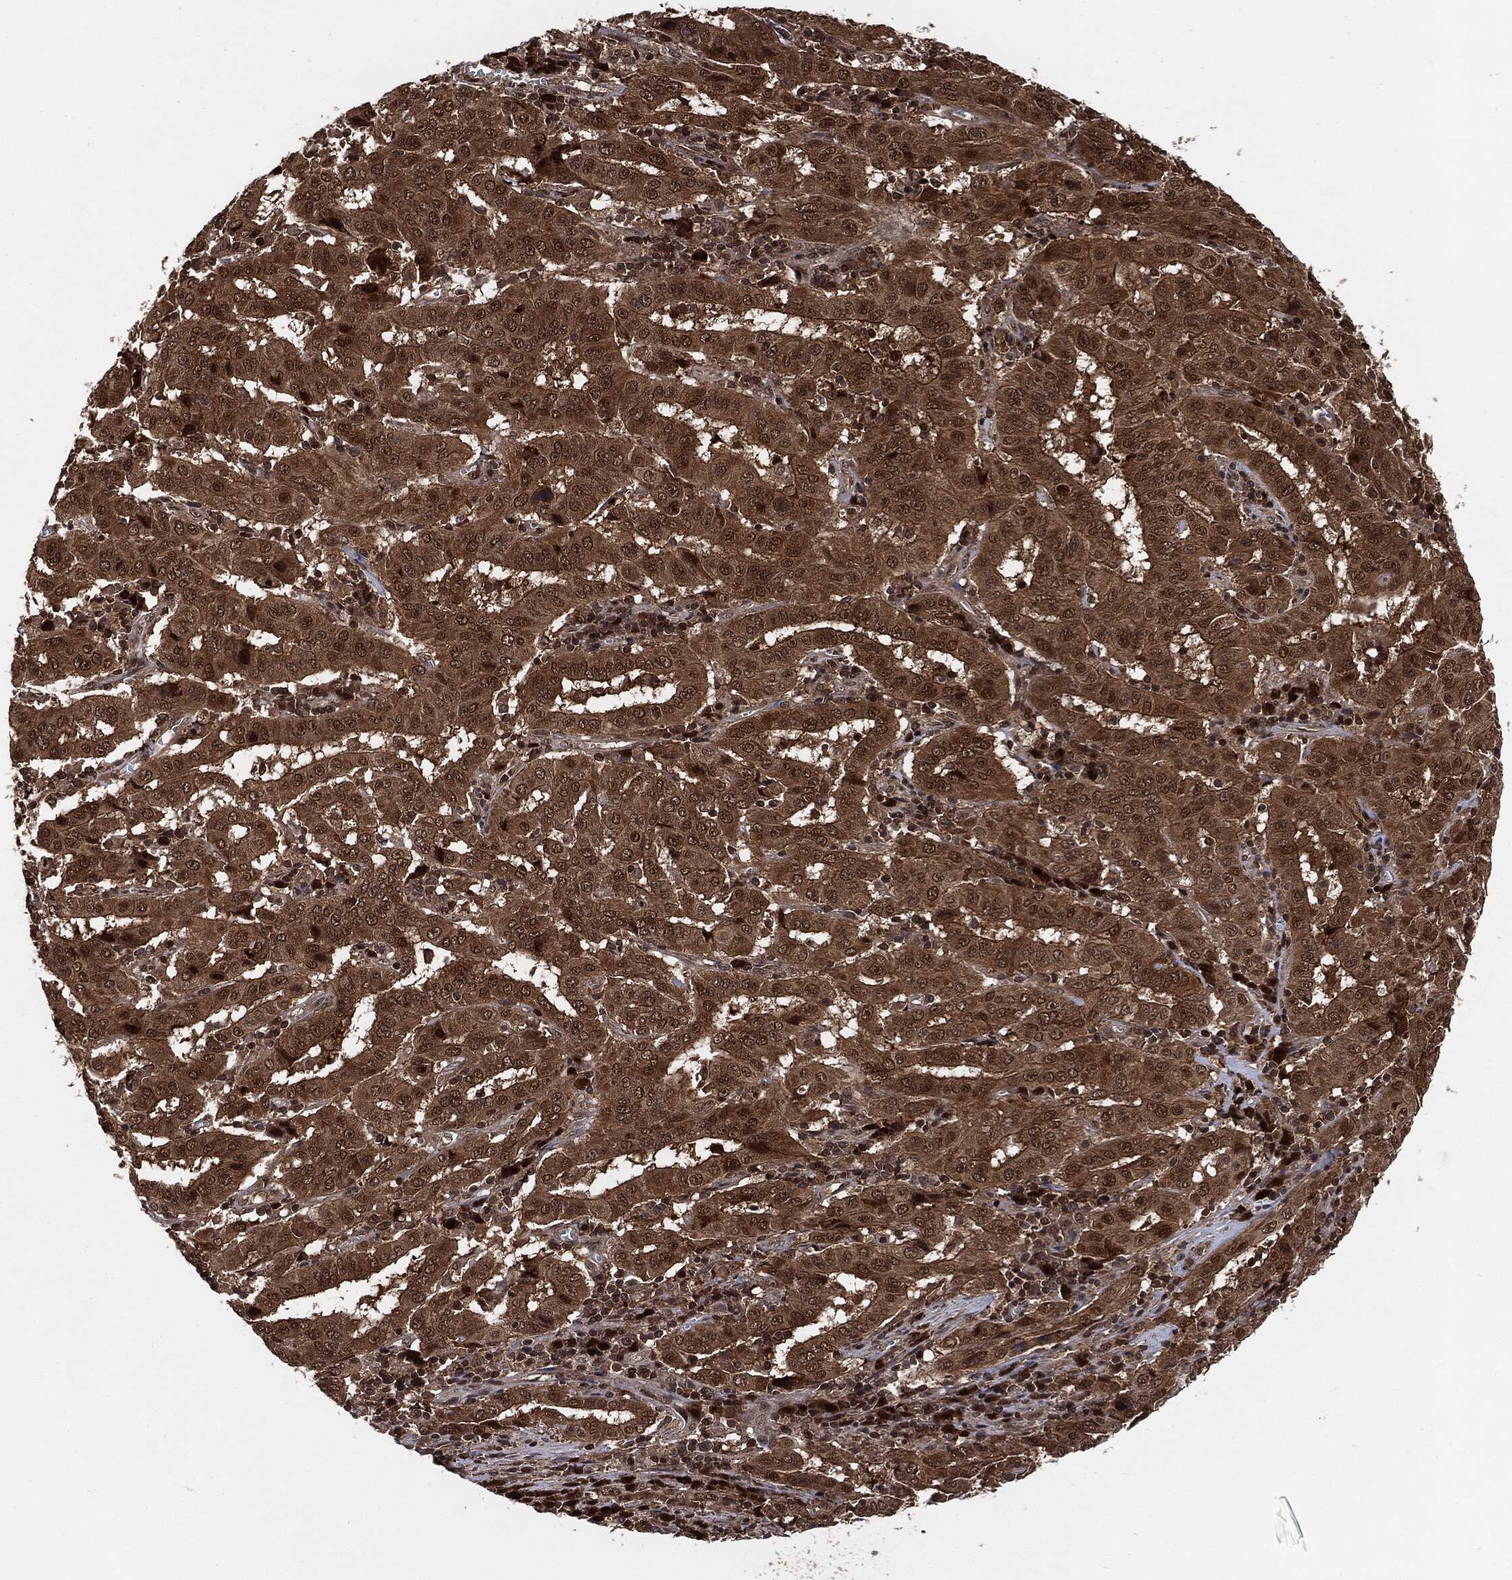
{"staining": {"intensity": "moderate", "quantity": ">75%", "location": "cytoplasmic/membranous,nuclear"}, "tissue": "pancreatic cancer", "cell_type": "Tumor cells", "image_type": "cancer", "snomed": [{"axis": "morphology", "description": "Adenocarcinoma, NOS"}, {"axis": "topography", "description": "Pancreas"}], "caption": "This micrograph demonstrates IHC staining of adenocarcinoma (pancreatic), with medium moderate cytoplasmic/membranous and nuclear positivity in about >75% of tumor cells.", "gene": "CUTA", "patient": {"sex": "male", "age": 63}}